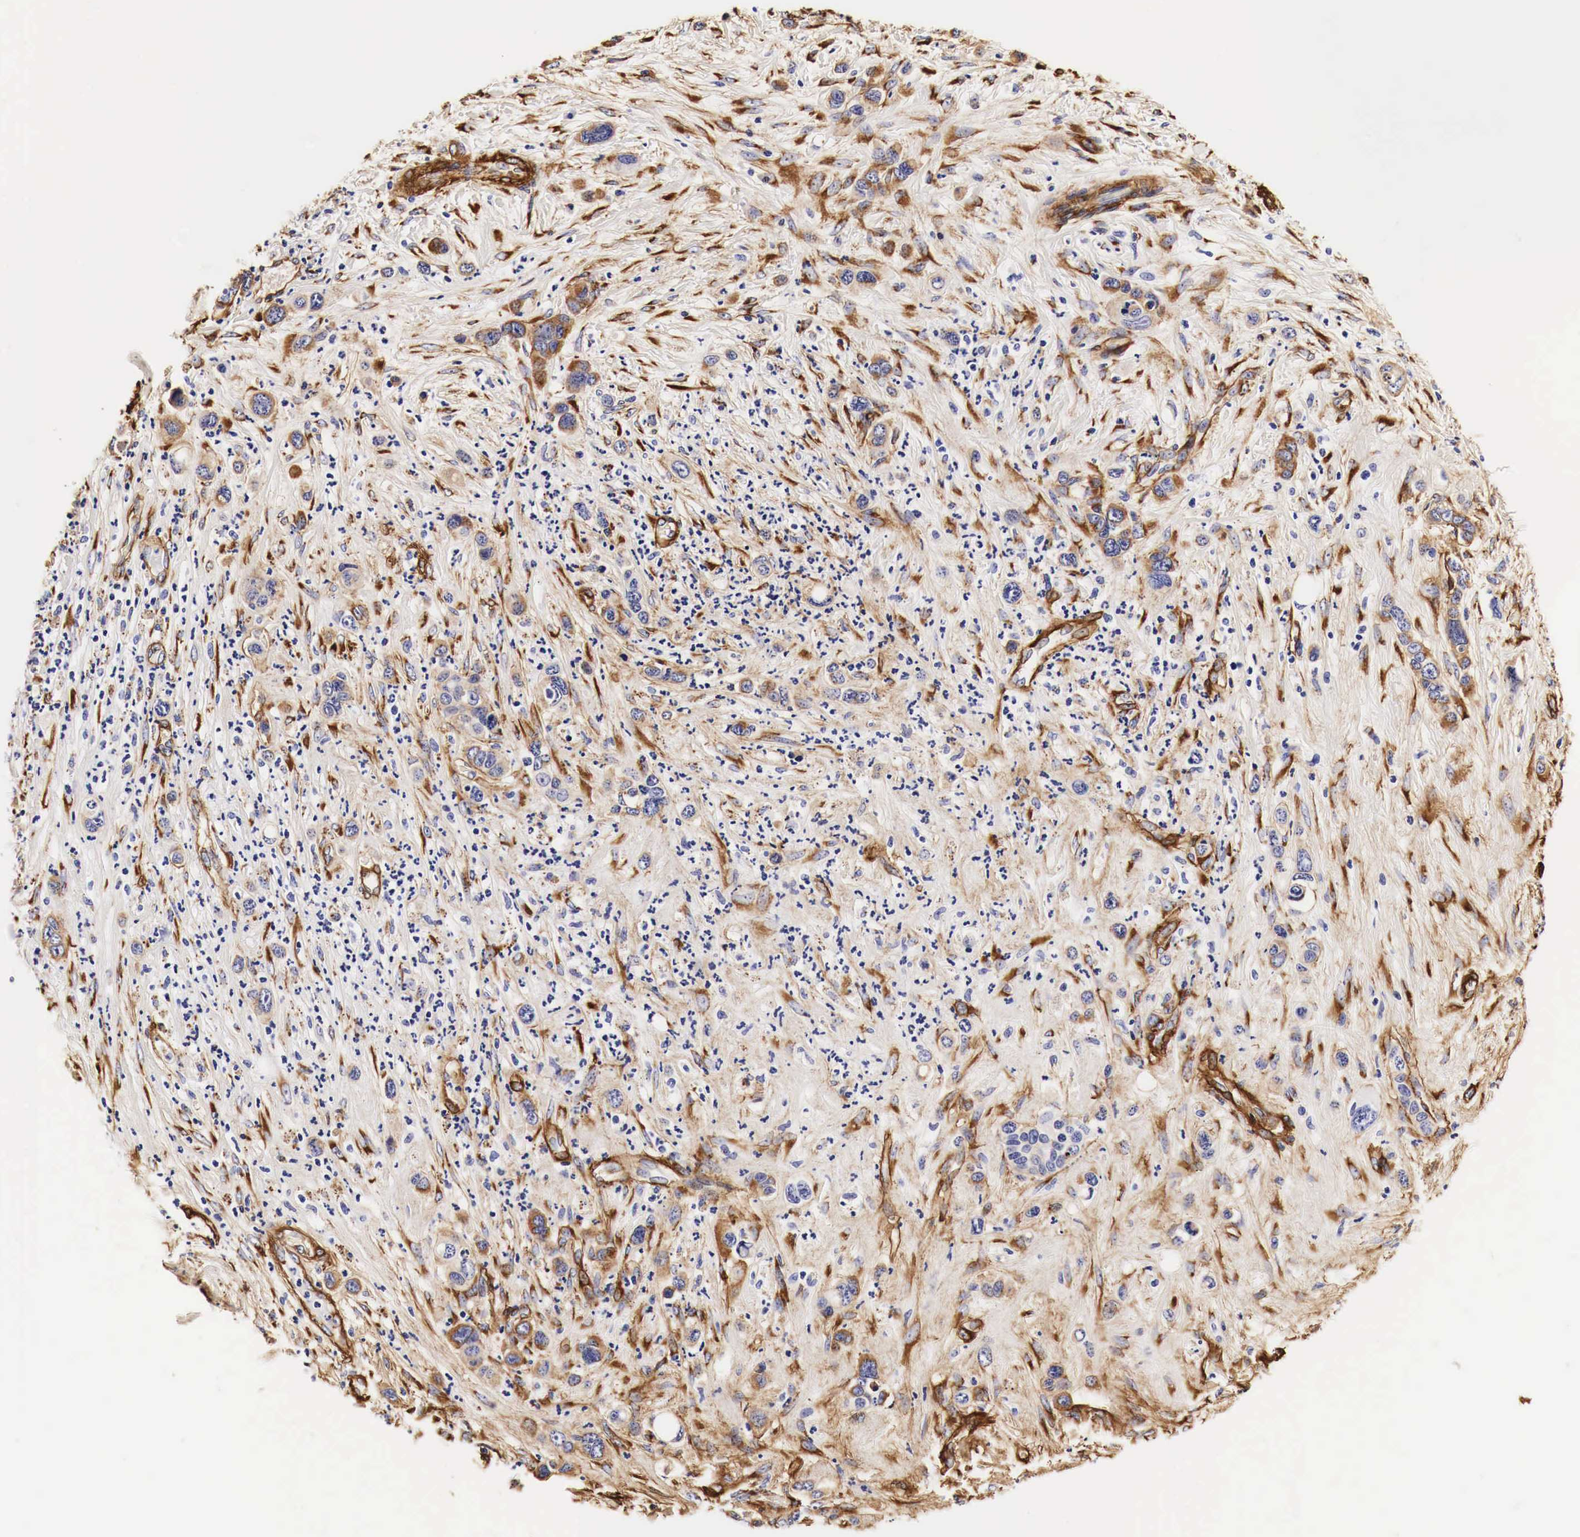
{"staining": {"intensity": "moderate", "quantity": "25%-75%", "location": "cytoplasmic/membranous"}, "tissue": "liver cancer", "cell_type": "Tumor cells", "image_type": "cancer", "snomed": [{"axis": "morphology", "description": "Cholangiocarcinoma"}, {"axis": "topography", "description": "Liver"}], "caption": "Human cholangiocarcinoma (liver) stained for a protein (brown) exhibits moderate cytoplasmic/membranous positive staining in about 25%-75% of tumor cells.", "gene": "LAMB2", "patient": {"sex": "female", "age": 79}}